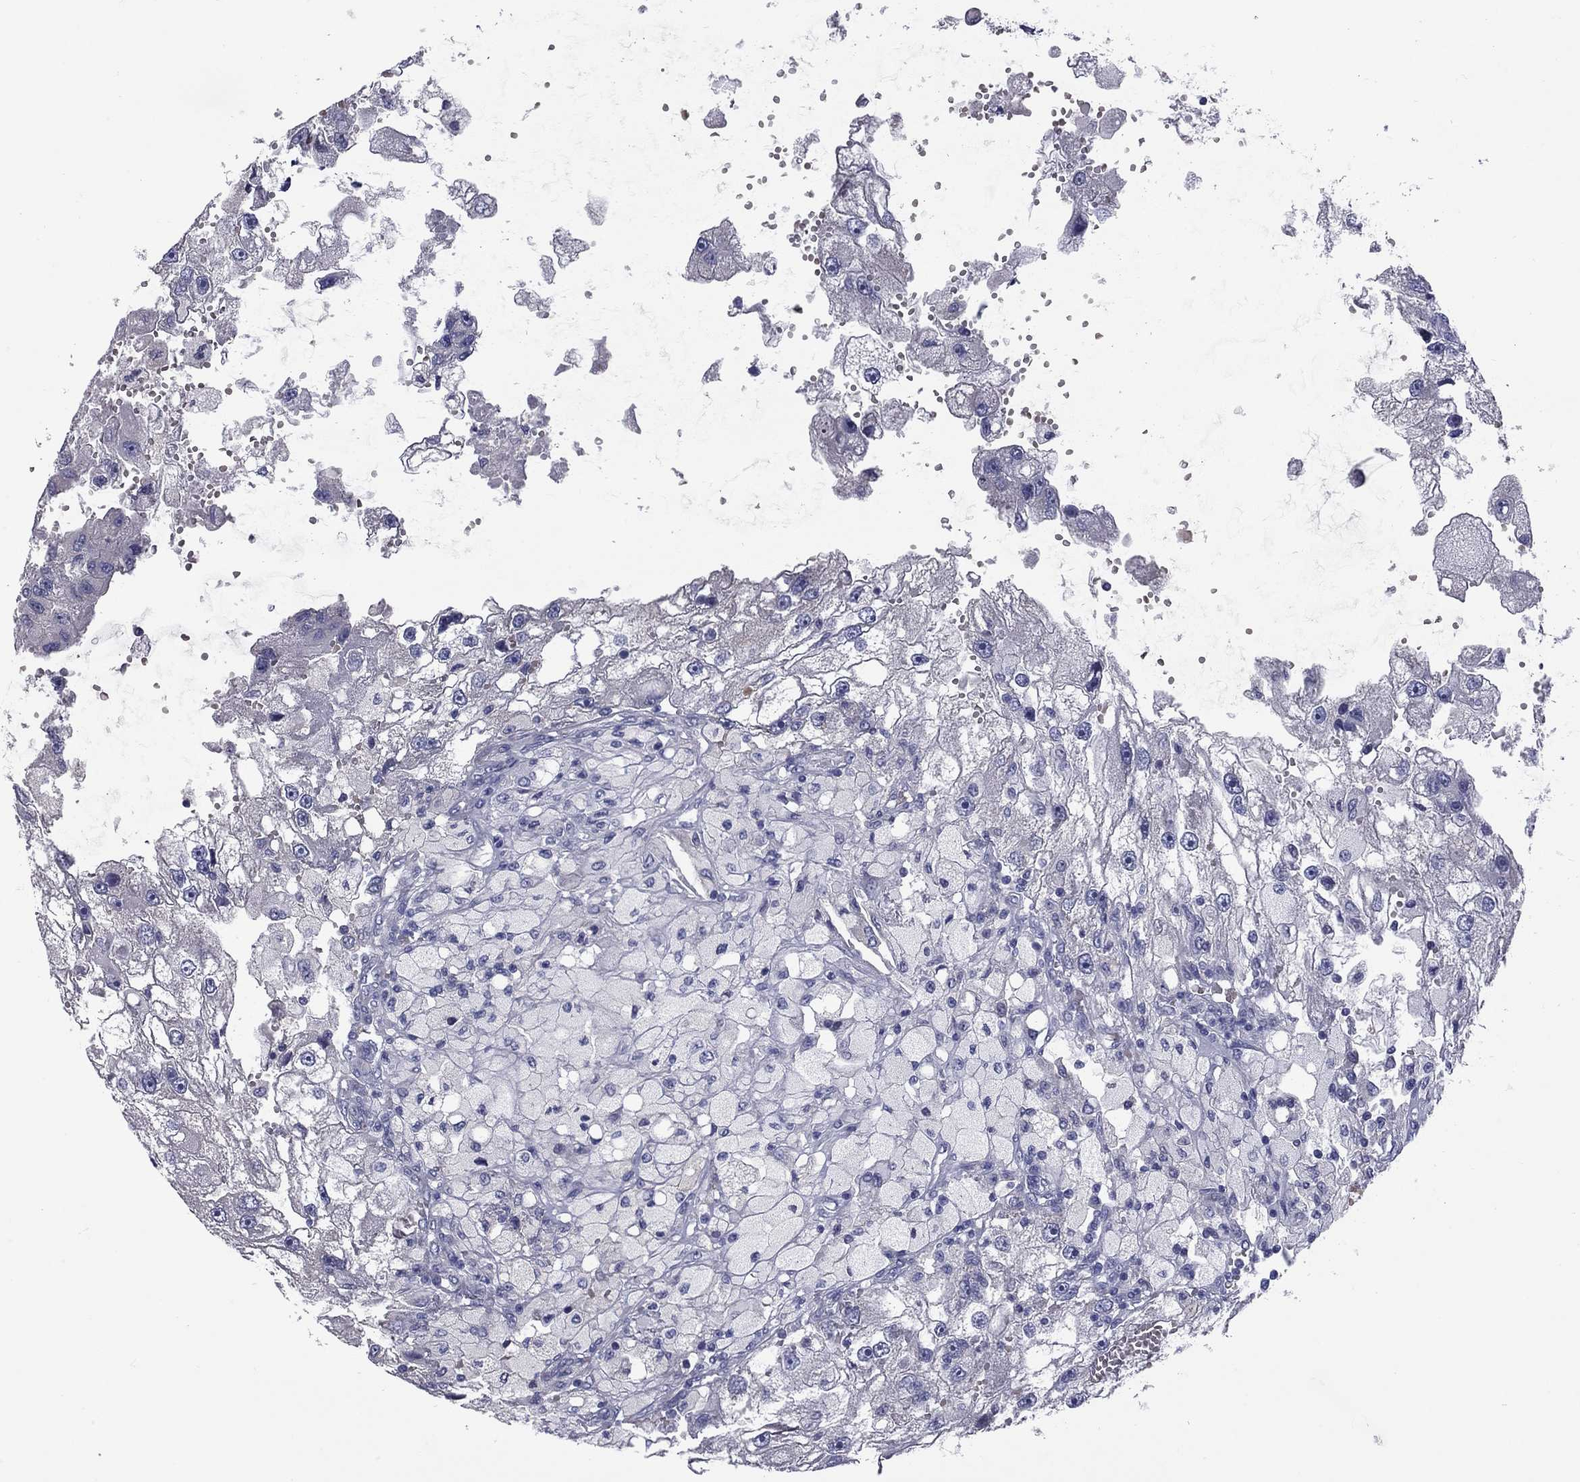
{"staining": {"intensity": "negative", "quantity": "none", "location": "none"}, "tissue": "renal cancer", "cell_type": "Tumor cells", "image_type": "cancer", "snomed": [{"axis": "morphology", "description": "Adenocarcinoma, NOS"}, {"axis": "topography", "description": "Kidney"}], "caption": "DAB immunohistochemical staining of human adenocarcinoma (renal) demonstrates no significant staining in tumor cells. Brightfield microscopy of IHC stained with DAB (3,3'-diaminobenzidine) (brown) and hematoxylin (blue), captured at high magnification.", "gene": "UNC119B", "patient": {"sex": "male", "age": 63}}